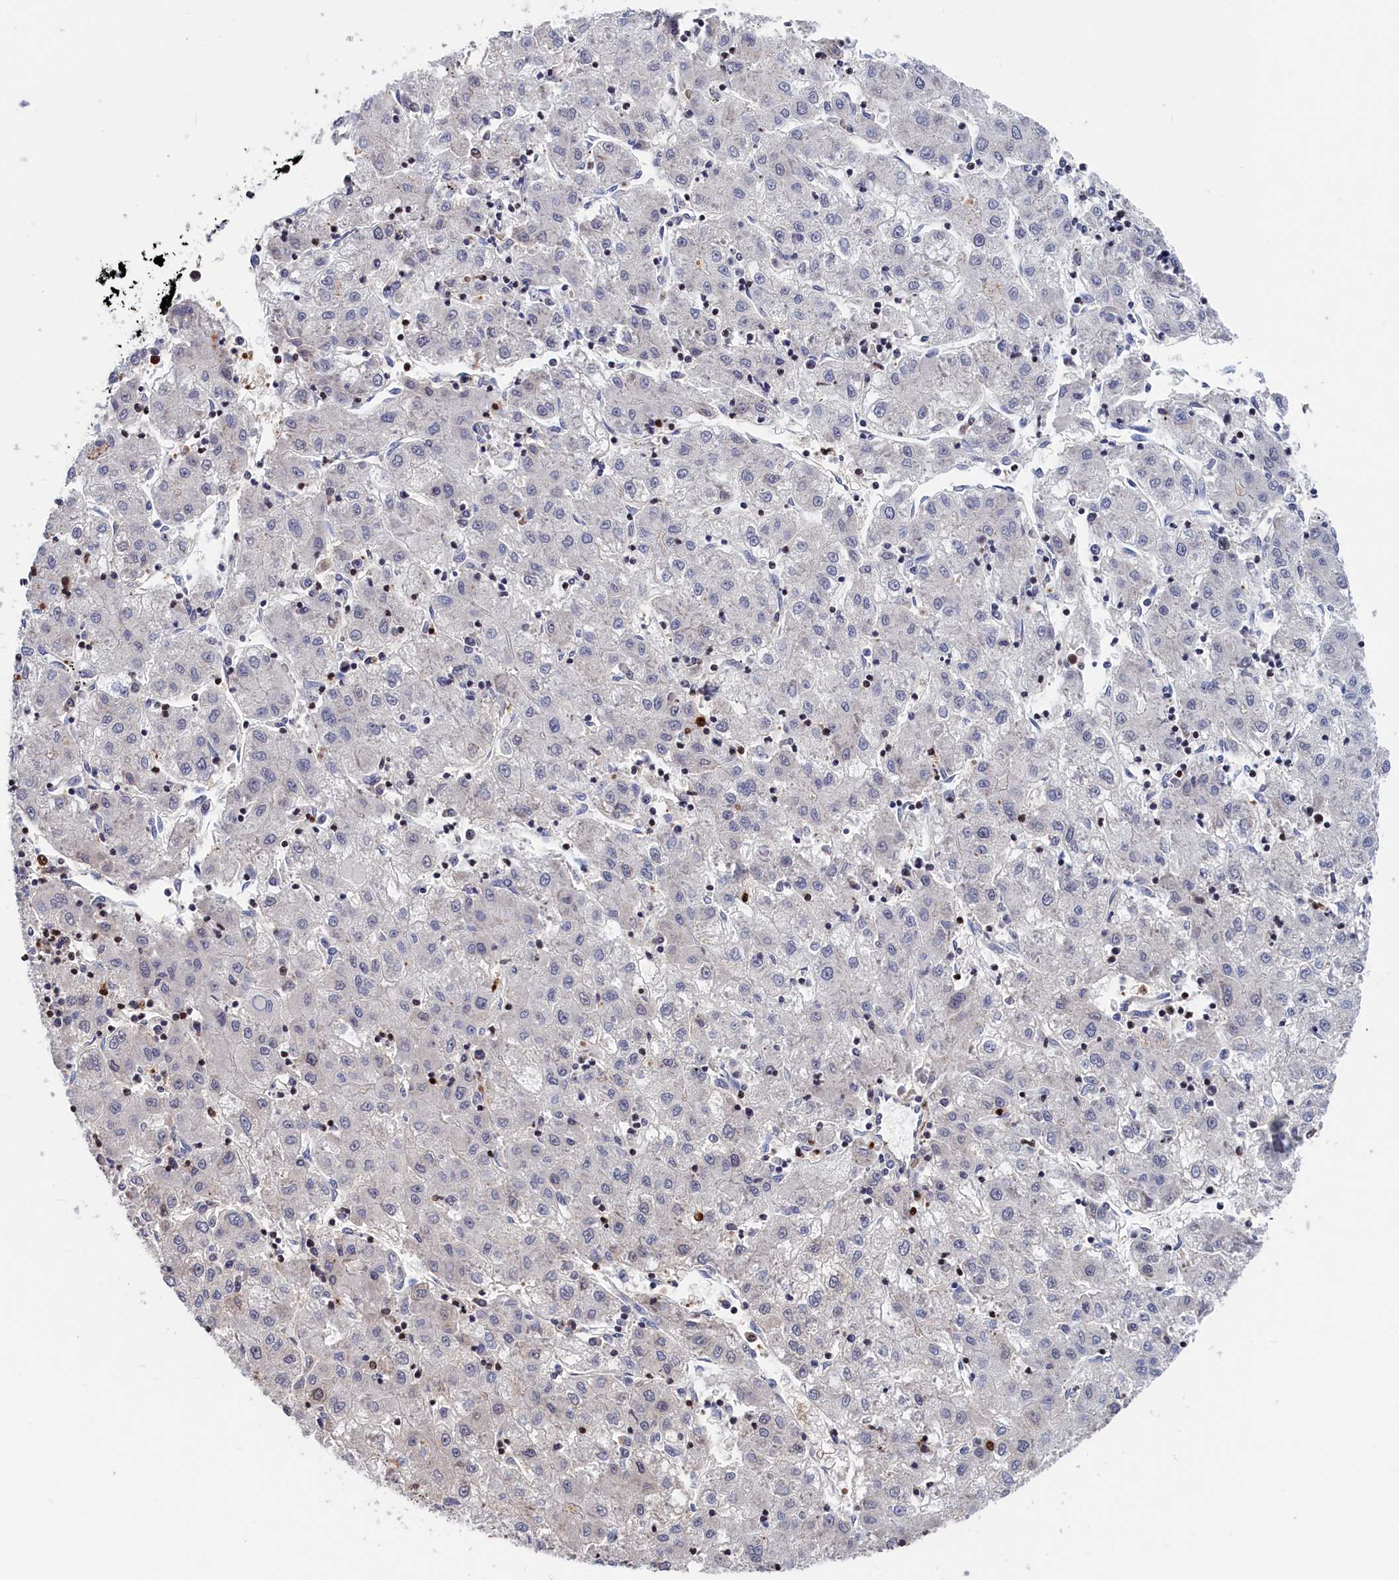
{"staining": {"intensity": "negative", "quantity": "none", "location": "none"}, "tissue": "liver cancer", "cell_type": "Tumor cells", "image_type": "cancer", "snomed": [{"axis": "morphology", "description": "Carcinoma, Hepatocellular, NOS"}, {"axis": "topography", "description": "Liver"}], "caption": "Immunohistochemistry image of human liver cancer stained for a protein (brown), which shows no staining in tumor cells.", "gene": "CRIP1", "patient": {"sex": "male", "age": 72}}